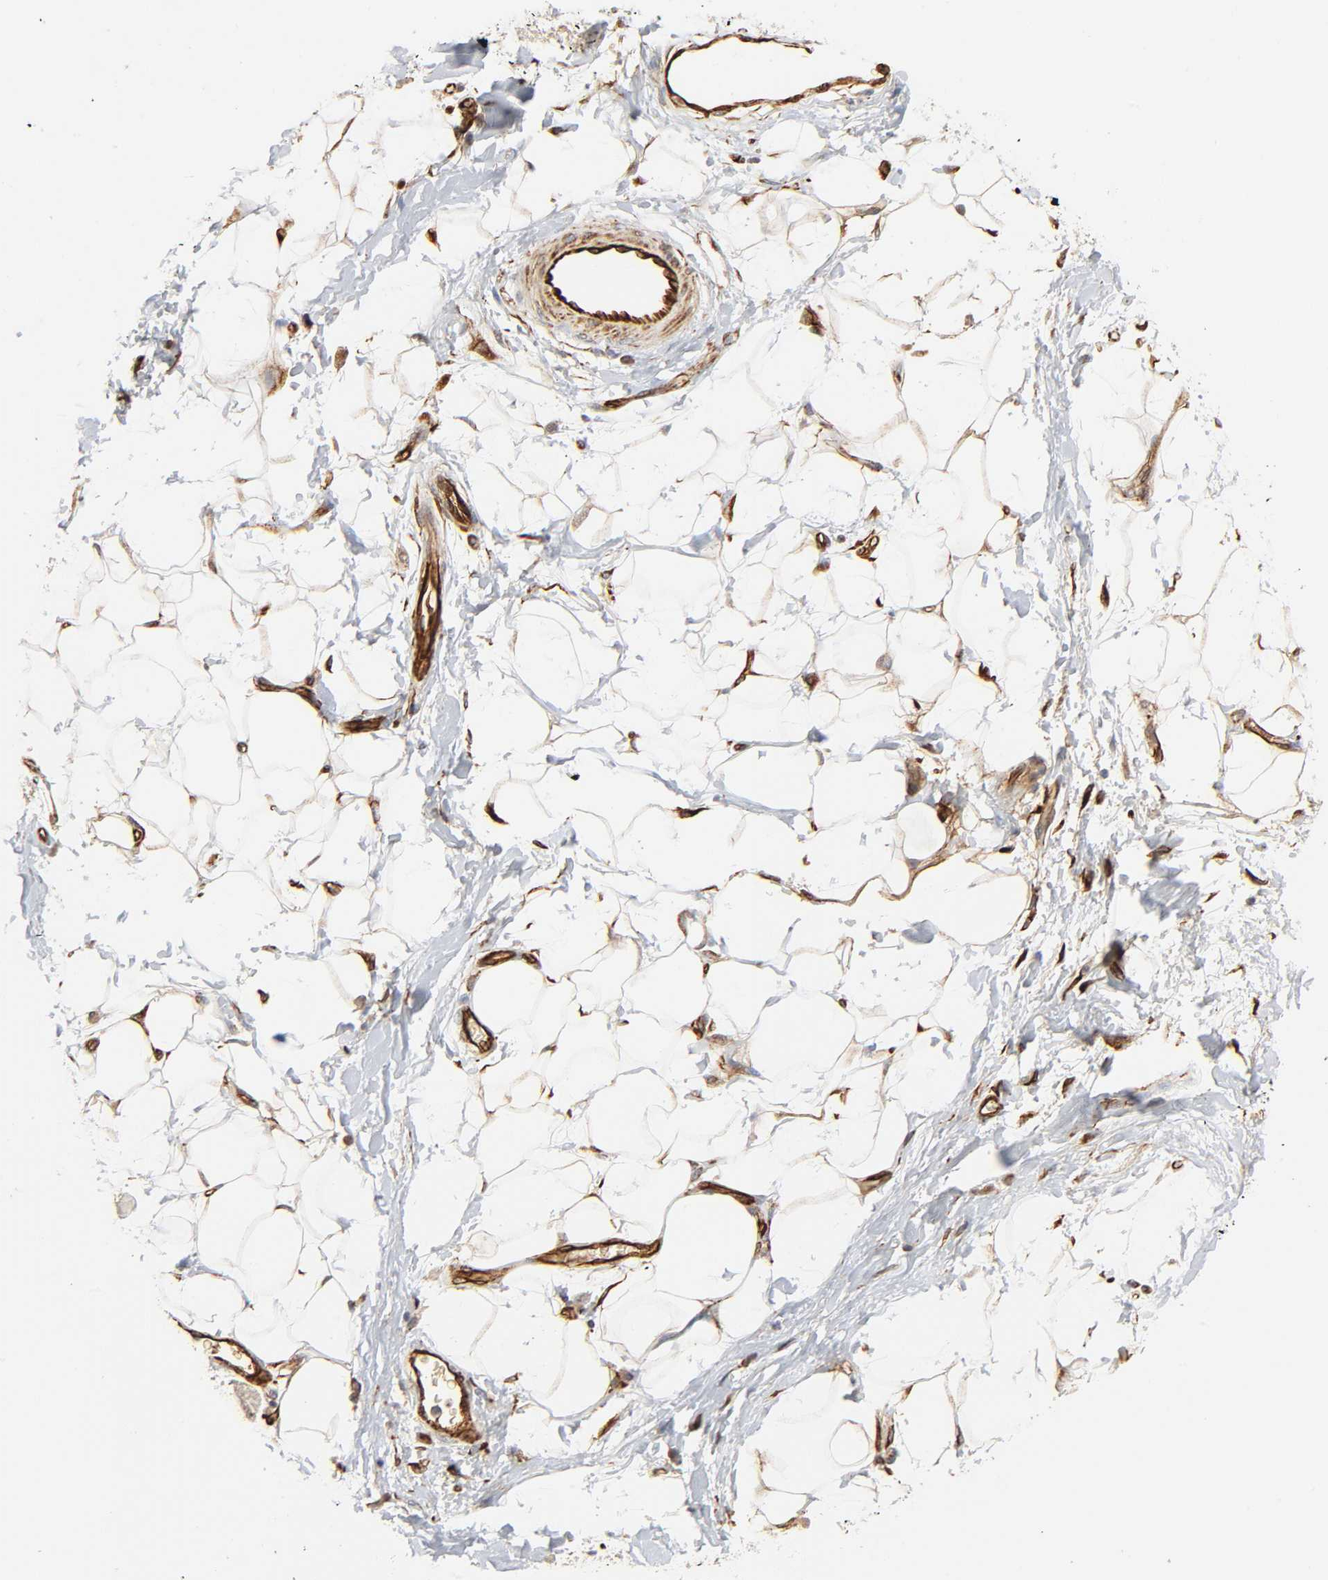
{"staining": {"intensity": "strong", "quantity": ">75%", "location": "cytoplasmic/membranous"}, "tissue": "adipose tissue", "cell_type": "Adipocytes", "image_type": "normal", "snomed": [{"axis": "morphology", "description": "Normal tissue, NOS"}, {"axis": "morphology", "description": "Urothelial carcinoma, High grade"}, {"axis": "topography", "description": "Vascular tissue"}, {"axis": "topography", "description": "Urinary bladder"}], "caption": "The micrograph demonstrates a brown stain indicating the presence of a protein in the cytoplasmic/membranous of adipocytes in adipose tissue.", "gene": "REEP5", "patient": {"sex": "female", "age": 56}}